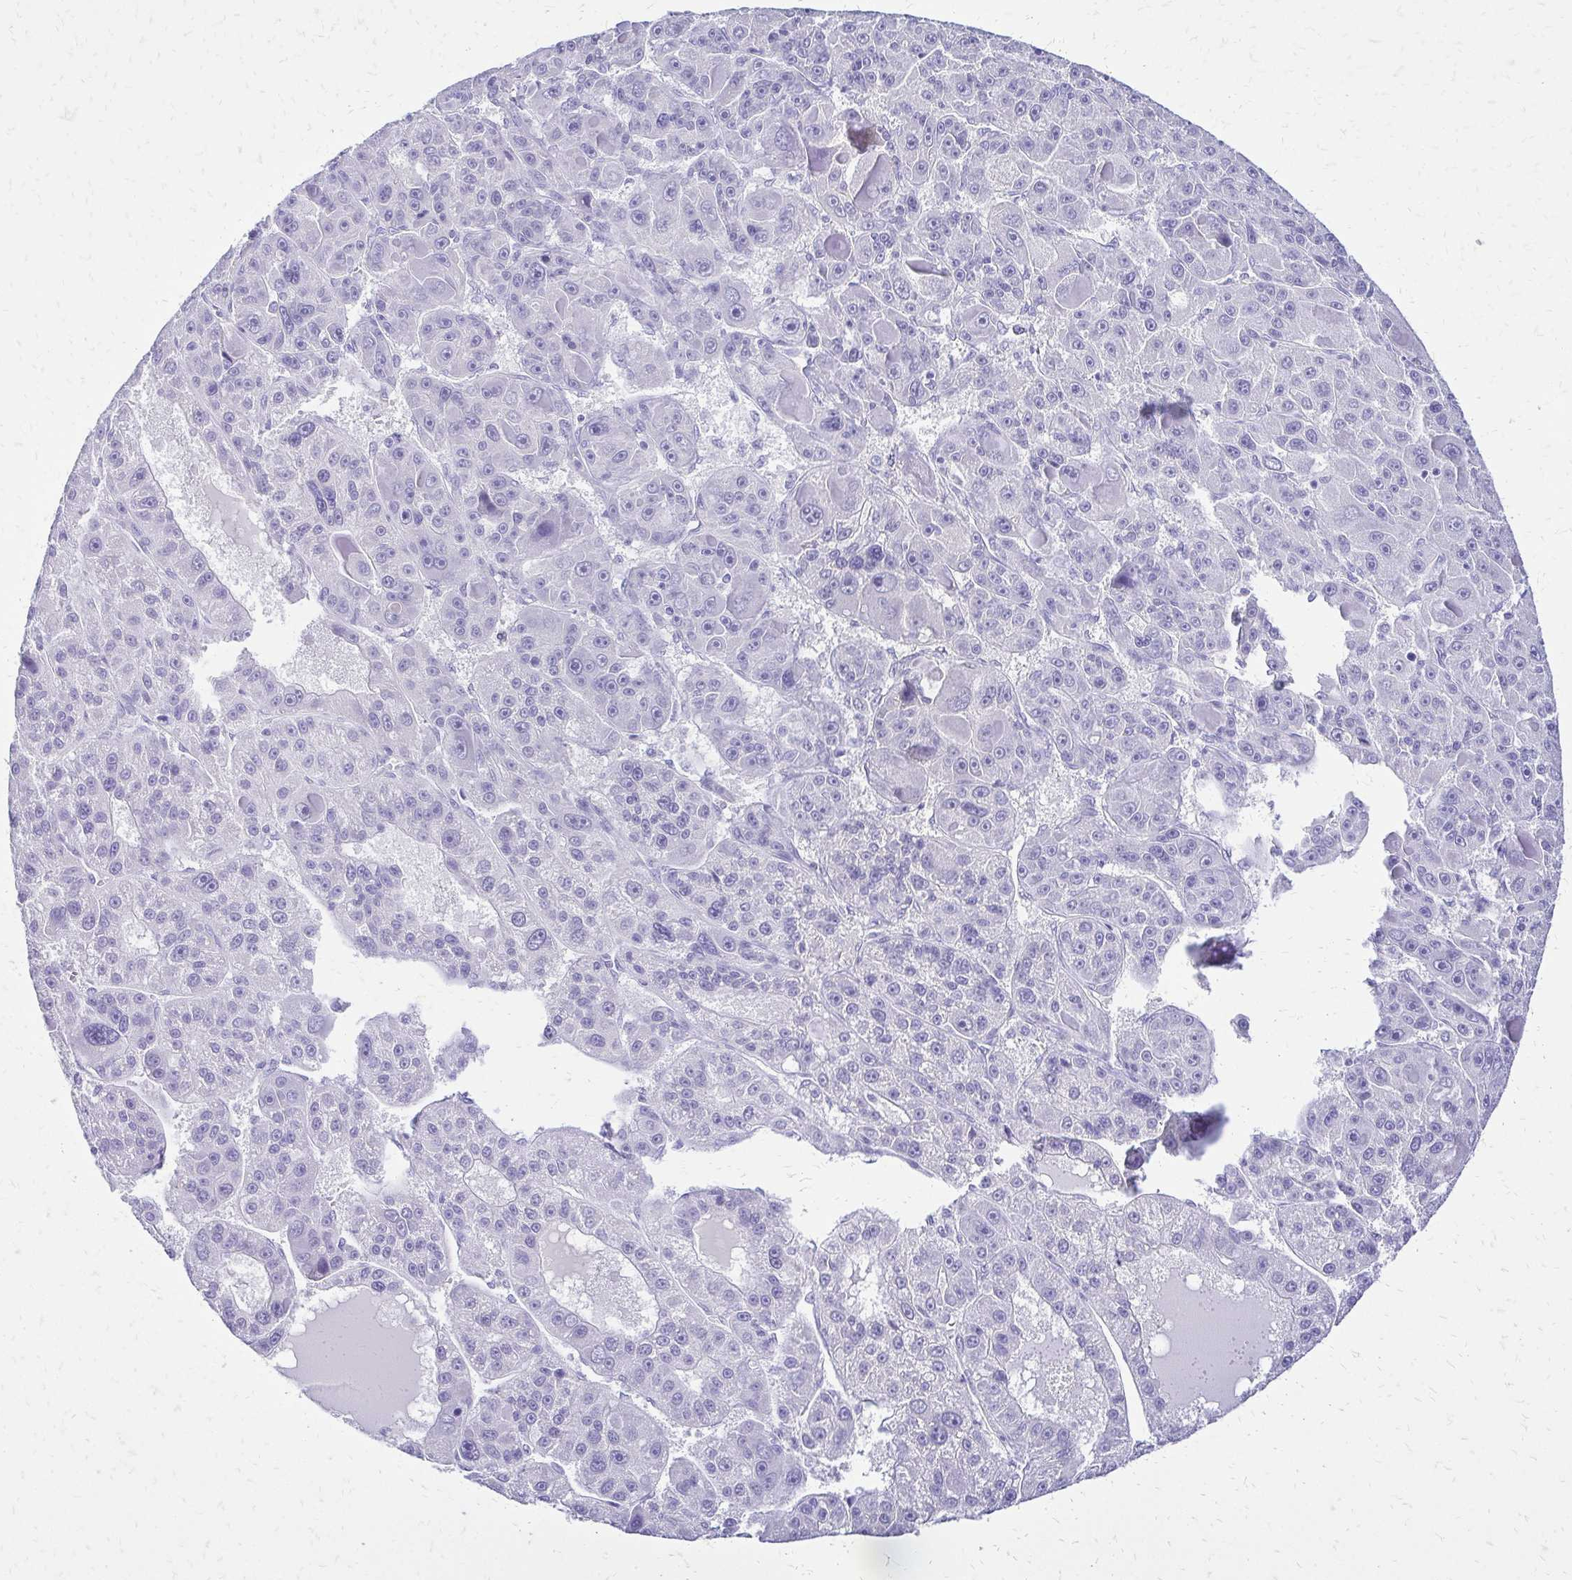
{"staining": {"intensity": "negative", "quantity": "none", "location": "none"}, "tissue": "liver cancer", "cell_type": "Tumor cells", "image_type": "cancer", "snomed": [{"axis": "morphology", "description": "Carcinoma, Hepatocellular, NOS"}, {"axis": "topography", "description": "Liver"}], "caption": "Image shows no significant protein positivity in tumor cells of hepatocellular carcinoma (liver). (Brightfield microscopy of DAB immunohistochemistry at high magnification).", "gene": "SLC32A1", "patient": {"sex": "male", "age": 76}}